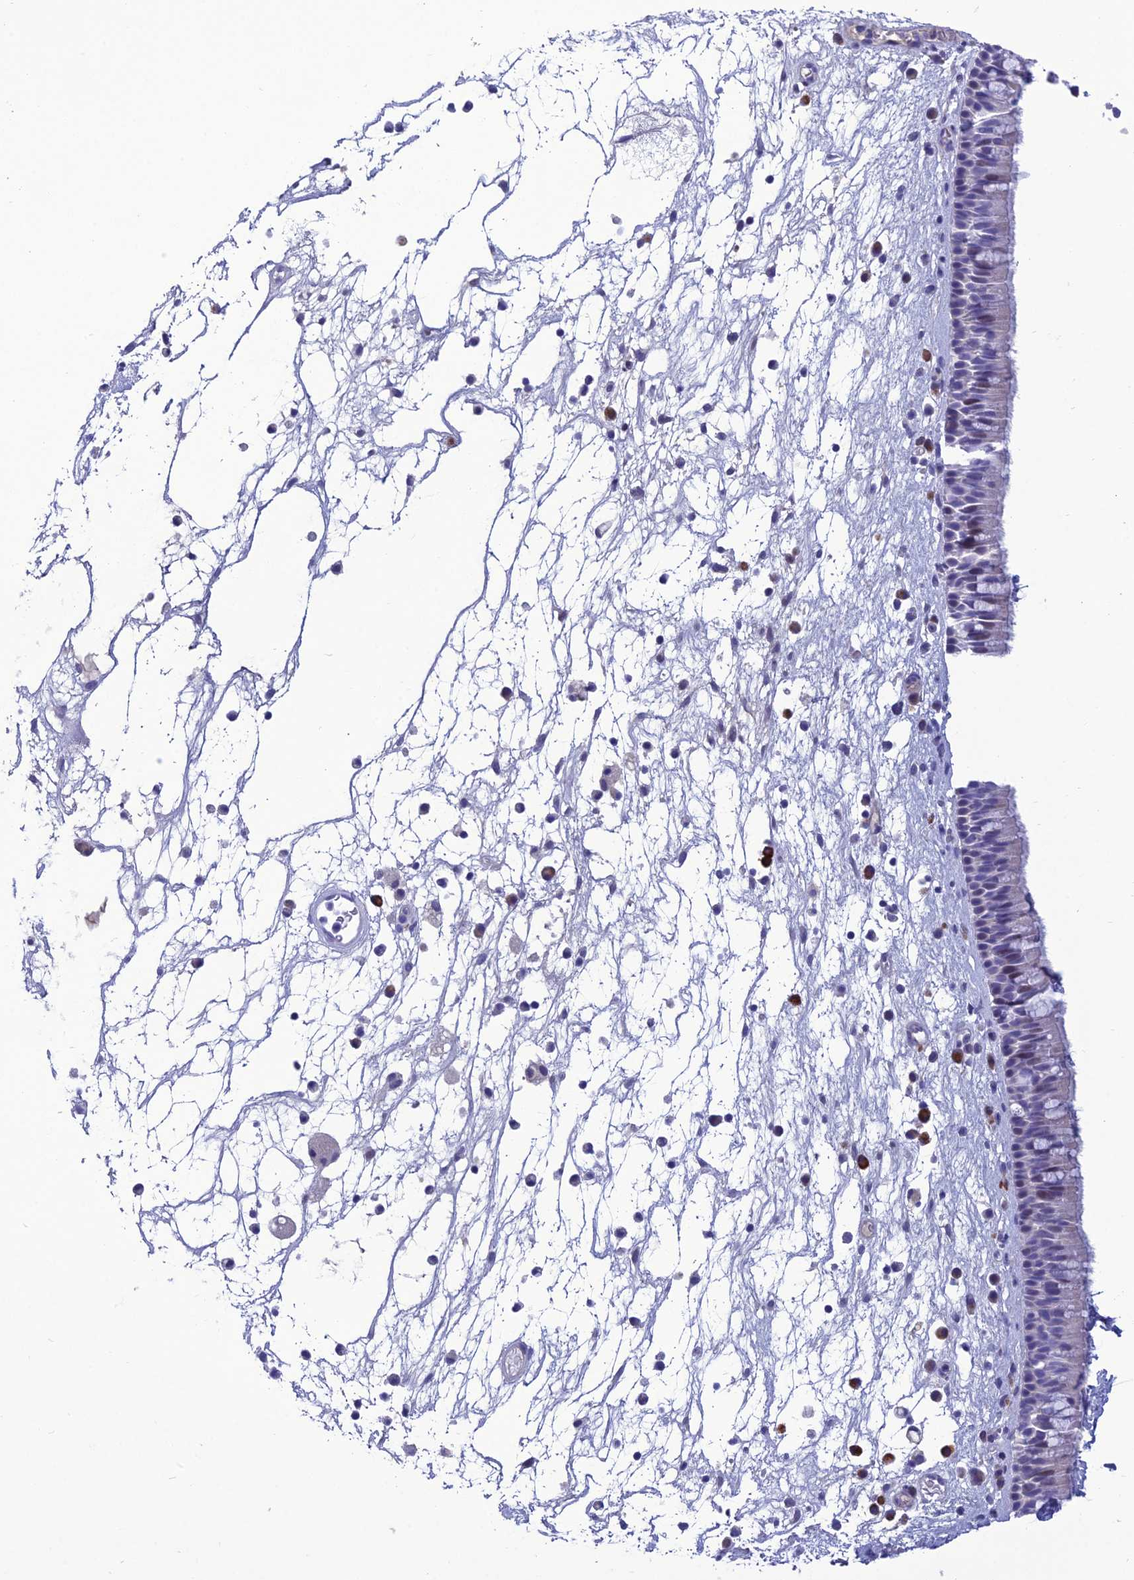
{"staining": {"intensity": "negative", "quantity": "none", "location": "none"}, "tissue": "nasopharynx", "cell_type": "Respiratory epithelial cells", "image_type": "normal", "snomed": [{"axis": "morphology", "description": "Normal tissue, NOS"}, {"axis": "morphology", "description": "Inflammation, NOS"}, {"axis": "morphology", "description": "Malignant melanoma, Metastatic site"}, {"axis": "topography", "description": "Nasopharynx"}], "caption": "Photomicrograph shows no protein positivity in respiratory epithelial cells of unremarkable nasopharynx. (IHC, brightfield microscopy, high magnification).", "gene": "CRB2", "patient": {"sex": "male", "age": 70}}